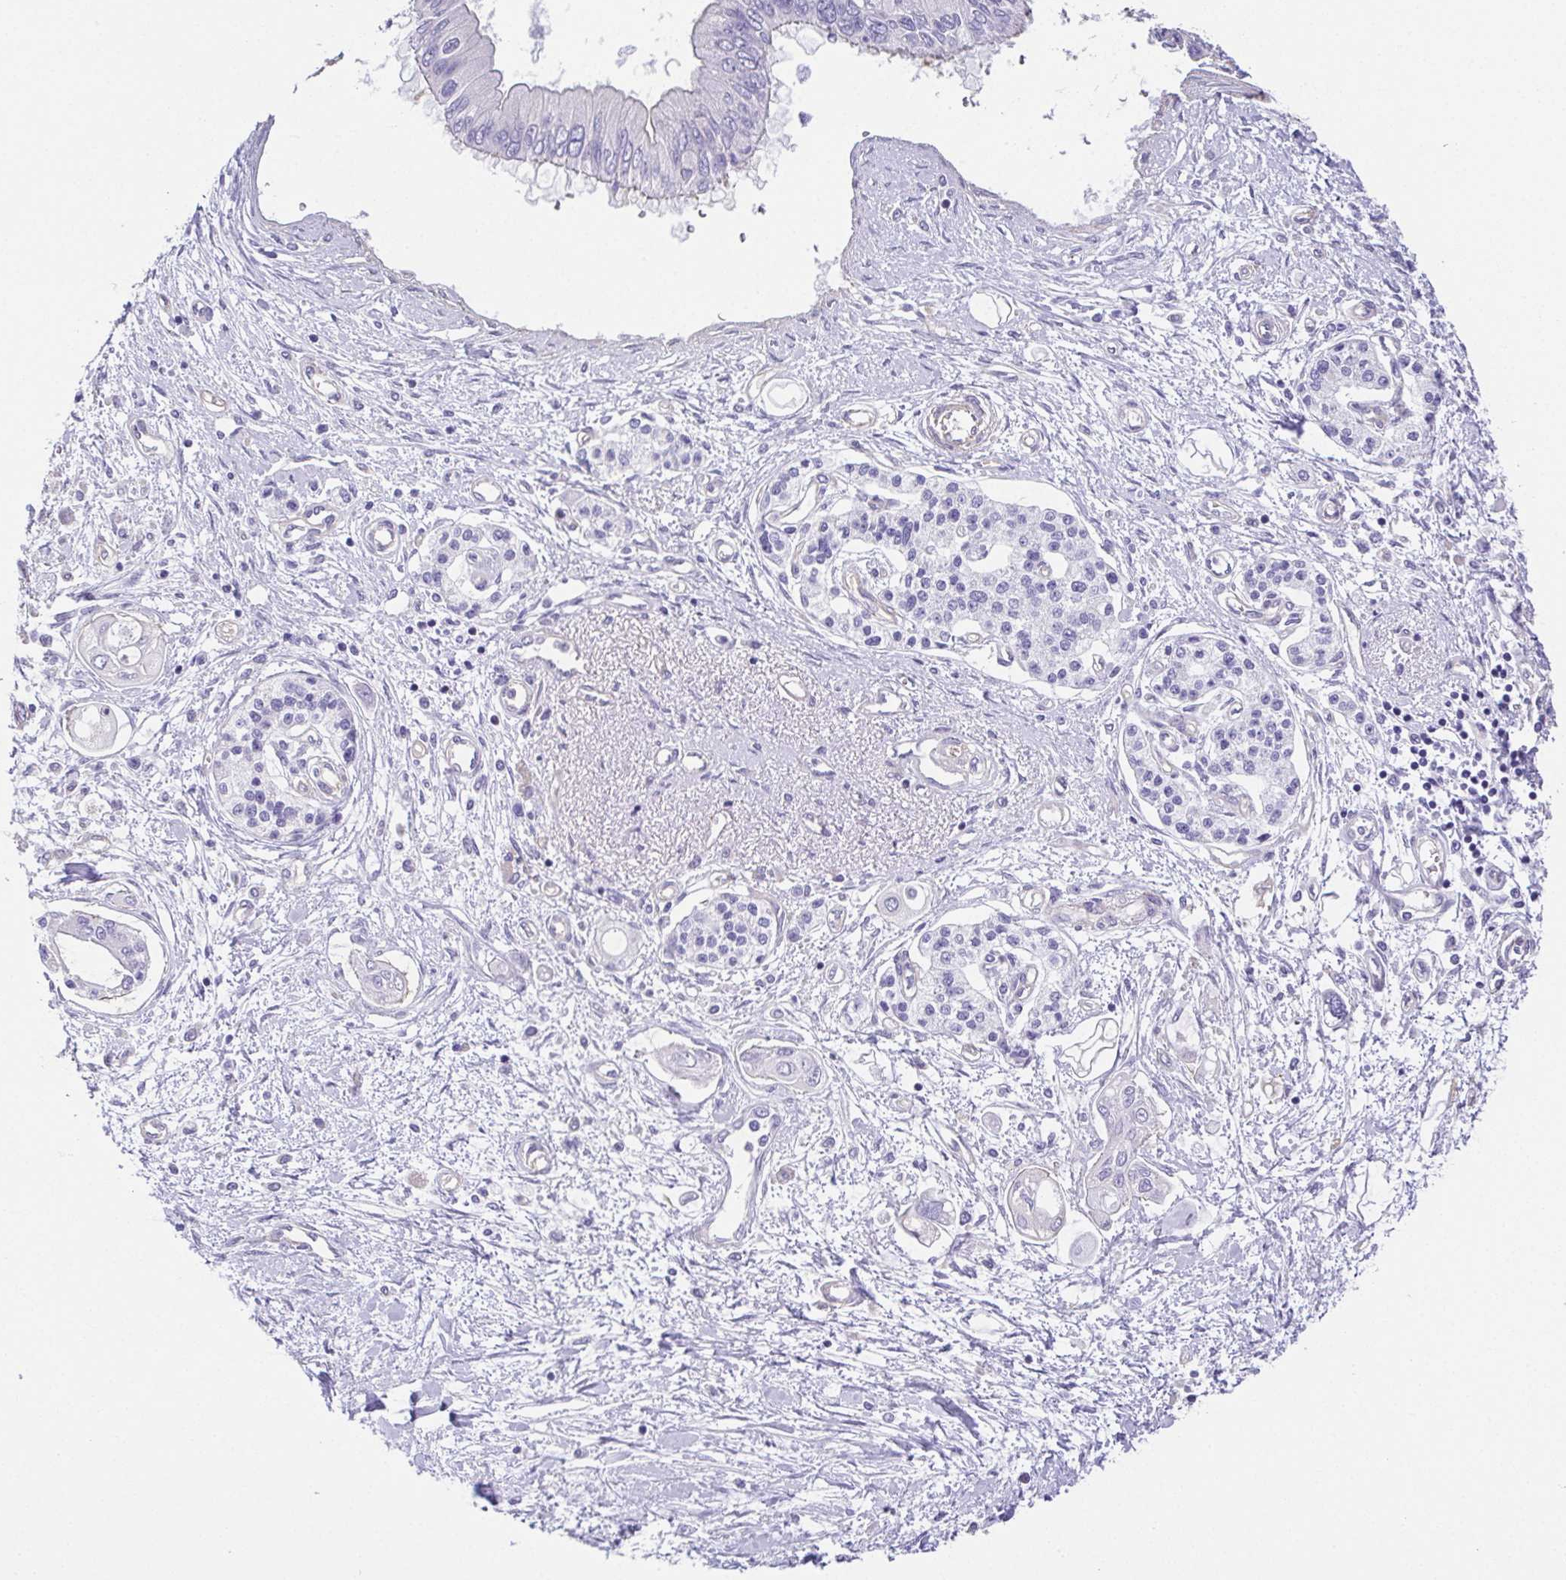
{"staining": {"intensity": "negative", "quantity": "none", "location": "none"}, "tissue": "pancreatic cancer", "cell_type": "Tumor cells", "image_type": "cancer", "snomed": [{"axis": "morphology", "description": "Adenocarcinoma, NOS"}, {"axis": "topography", "description": "Pancreas"}], "caption": "Tumor cells are negative for protein expression in human adenocarcinoma (pancreatic).", "gene": "MYL6", "patient": {"sex": "female", "age": 77}}